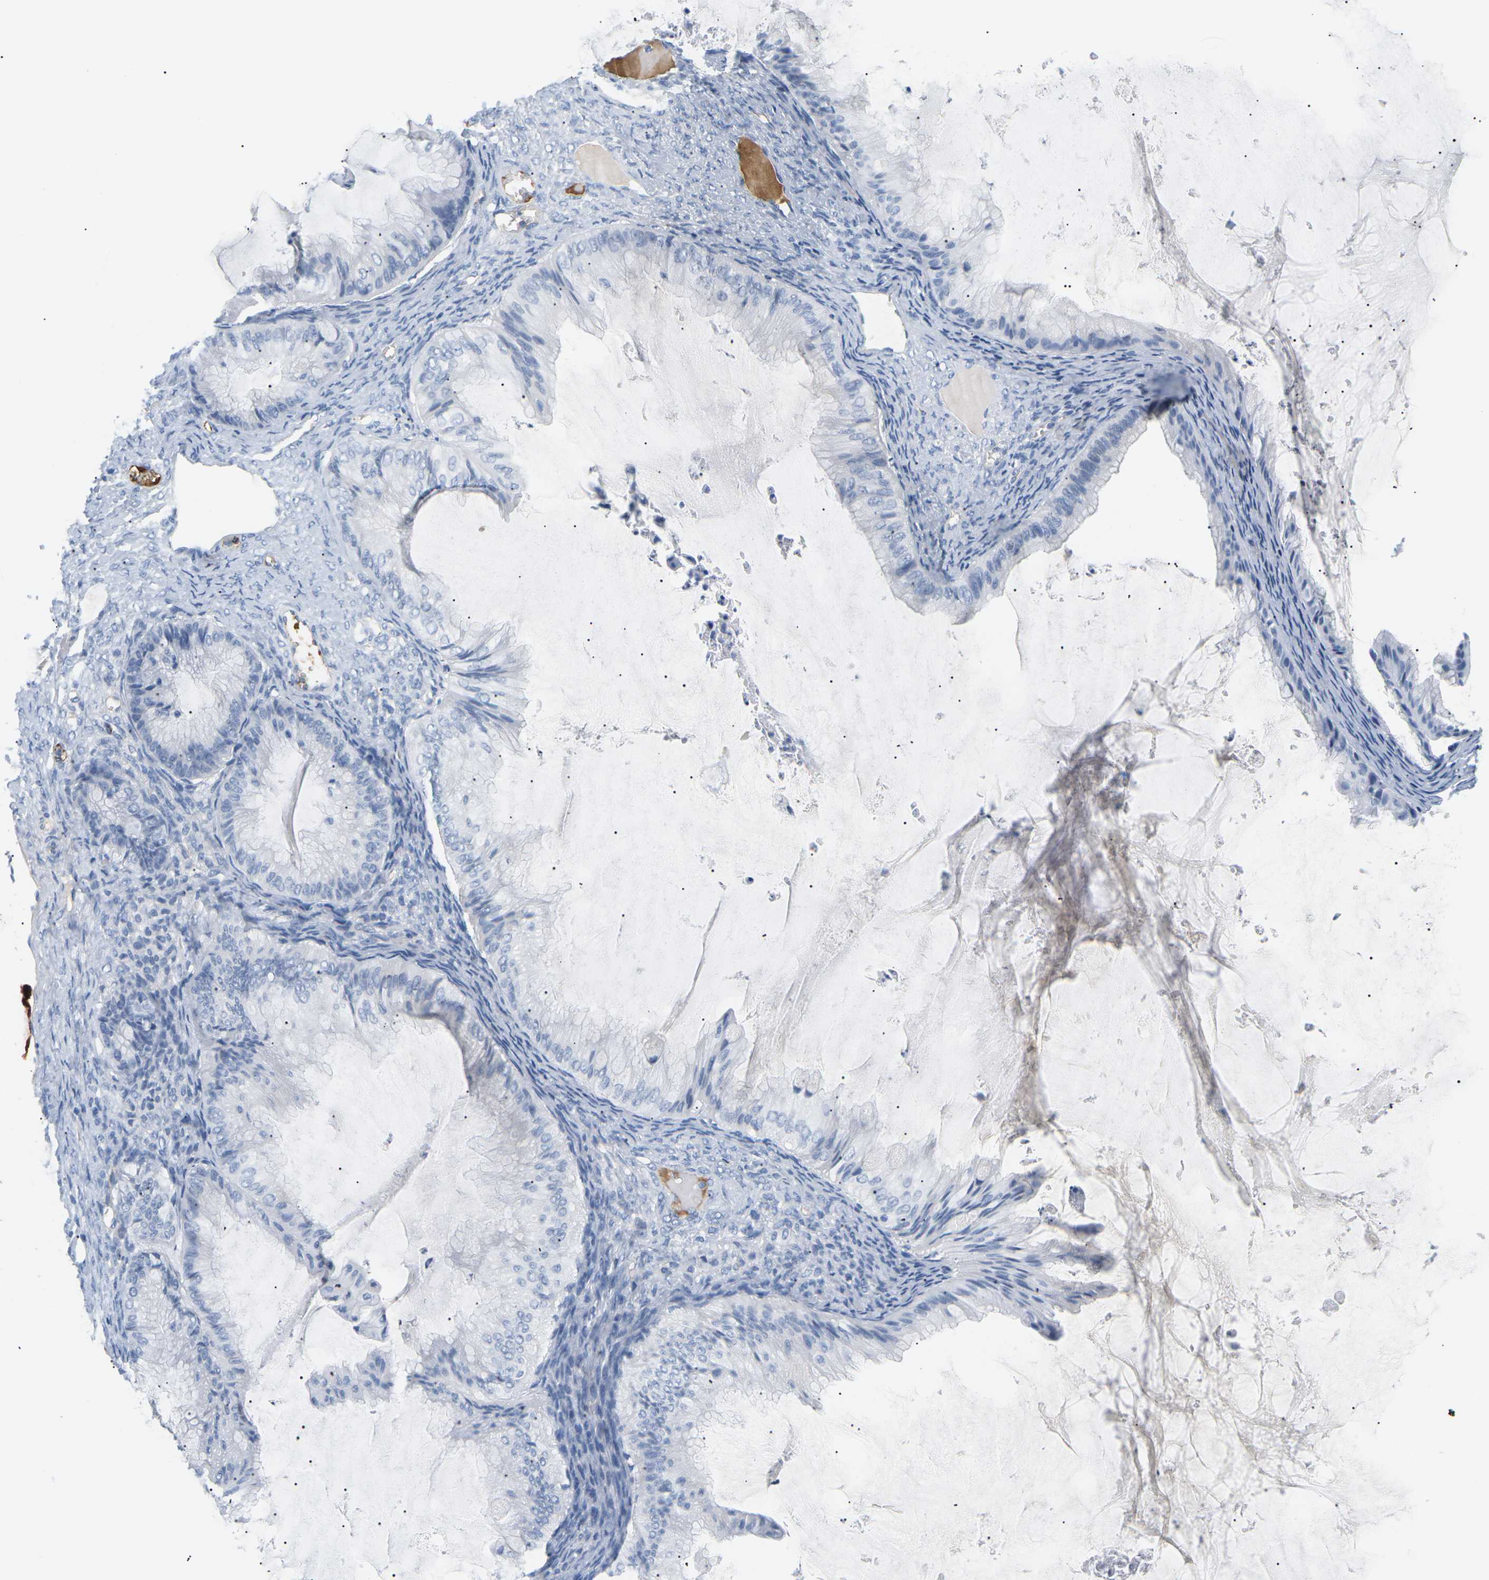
{"staining": {"intensity": "negative", "quantity": "none", "location": "none"}, "tissue": "ovarian cancer", "cell_type": "Tumor cells", "image_type": "cancer", "snomed": [{"axis": "morphology", "description": "Cystadenocarcinoma, mucinous, NOS"}, {"axis": "topography", "description": "Ovary"}], "caption": "An IHC micrograph of ovarian mucinous cystadenocarcinoma is shown. There is no staining in tumor cells of ovarian mucinous cystadenocarcinoma.", "gene": "APOB", "patient": {"sex": "female", "age": 61}}